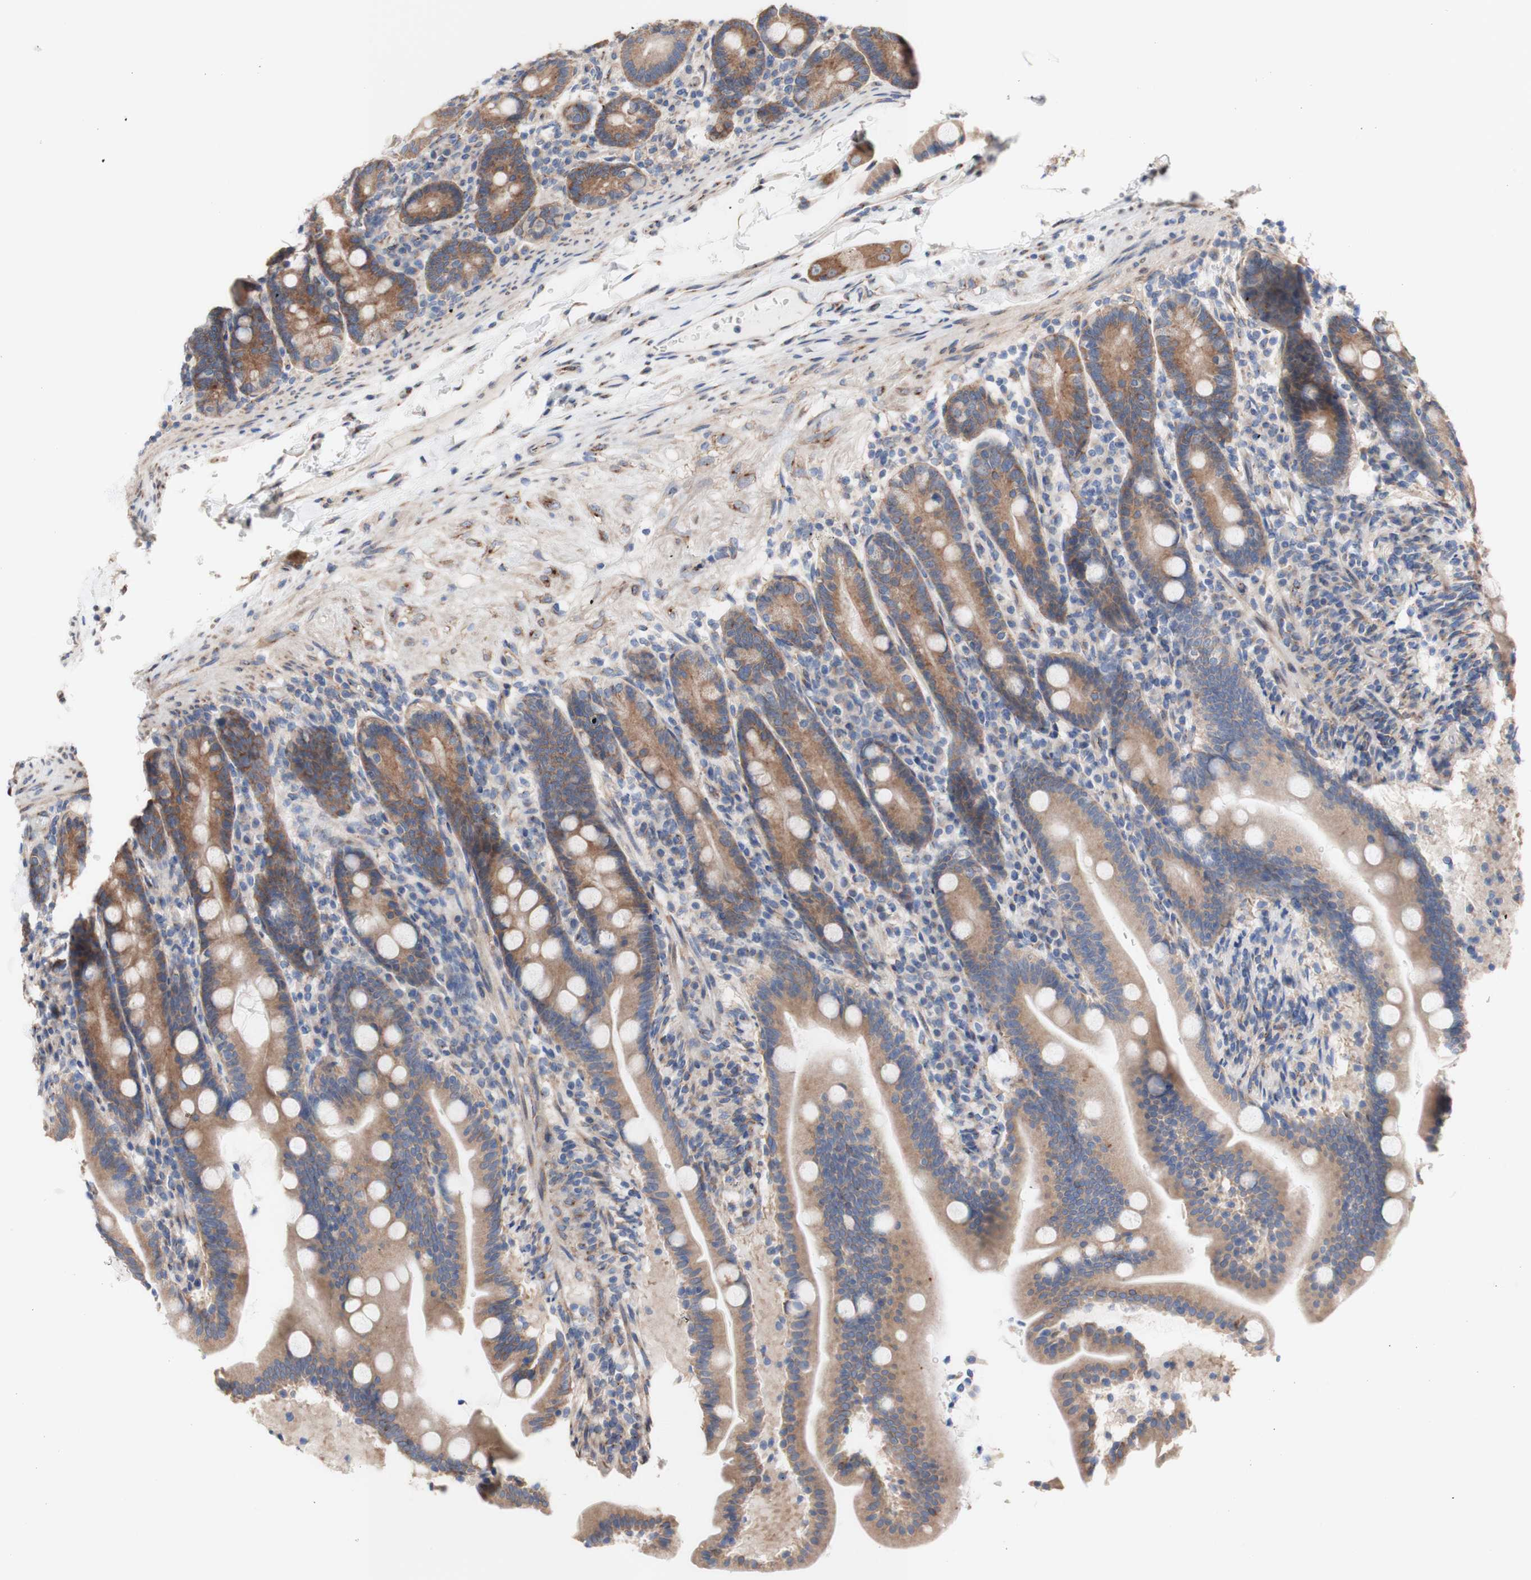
{"staining": {"intensity": "moderate", "quantity": ">75%", "location": "cytoplasmic/membranous"}, "tissue": "duodenum", "cell_type": "Glandular cells", "image_type": "normal", "snomed": [{"axis": "morphology", "description": "Normal tissue, NOS"}, {"axis": "topography", "description": "Duodenum"}], "caption": "Immunohistochemical staining of unremarkable human duodenum displays medium levels of moderate cytoplasmic/membranous expression in about >75% of glandular cells.", "gene": "LRIG3", "patient": {"sex": "male", "age": 54}}